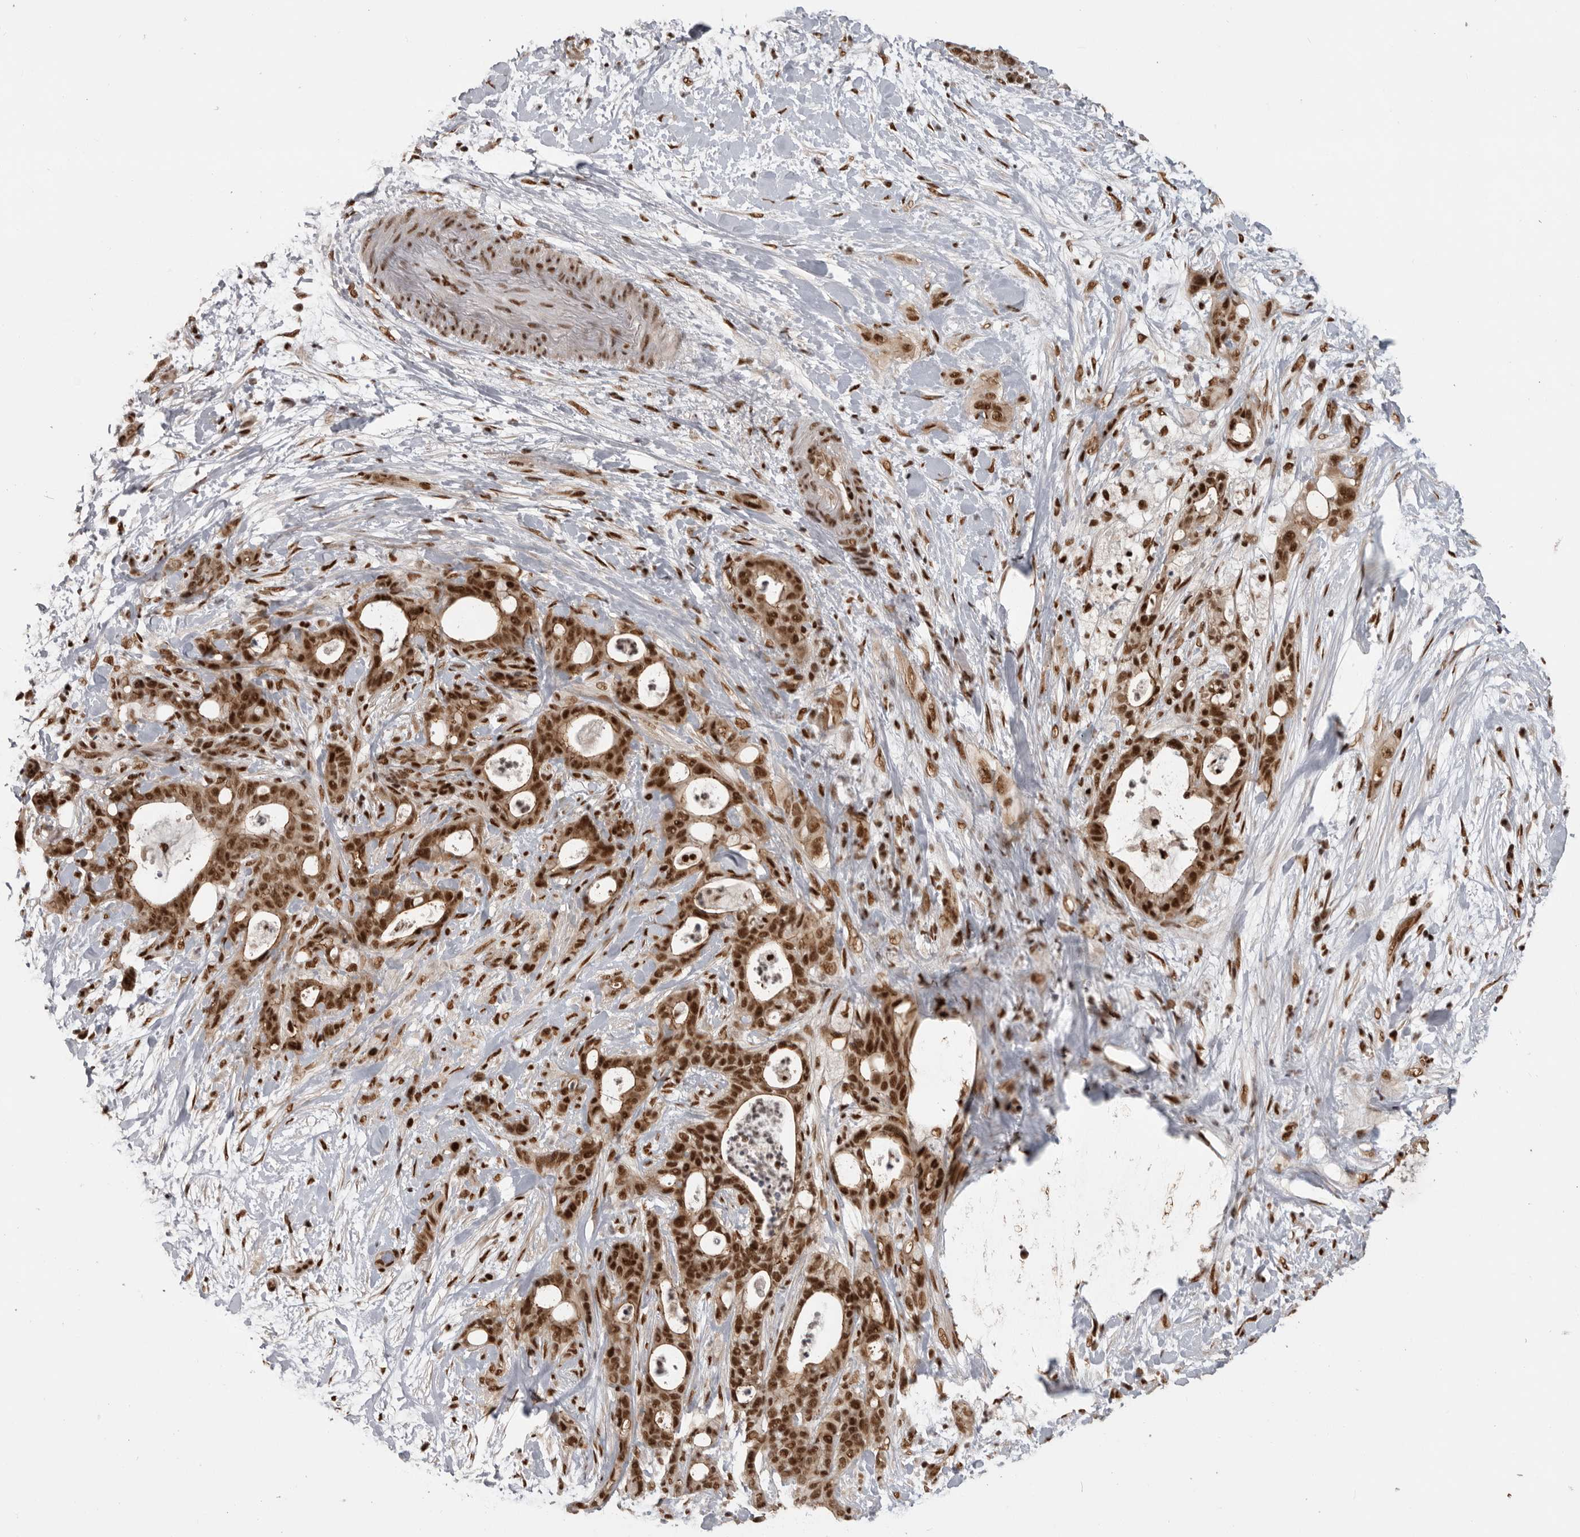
{"staining": {"intensity": "strong", "quantity": ">75%", "location": "nuclear"}, "tissue": "pancreatic cancer", "cell_type": "Tumor cells", "image_type": "cancer", "snomed": [{"axis": "morphology", "description": "Adenocarcinoma, NOS"}, {"axis": "topography", "description": "Pancreas"}], "caption": "Adenocarcinoma (pancreatic) was stained to show a protein in brown. There is high levels of strong nuclear expression in about >75% of tumor cells.", "gene": "CBLL1", "patient": {"sex": "male", "age": 58}}